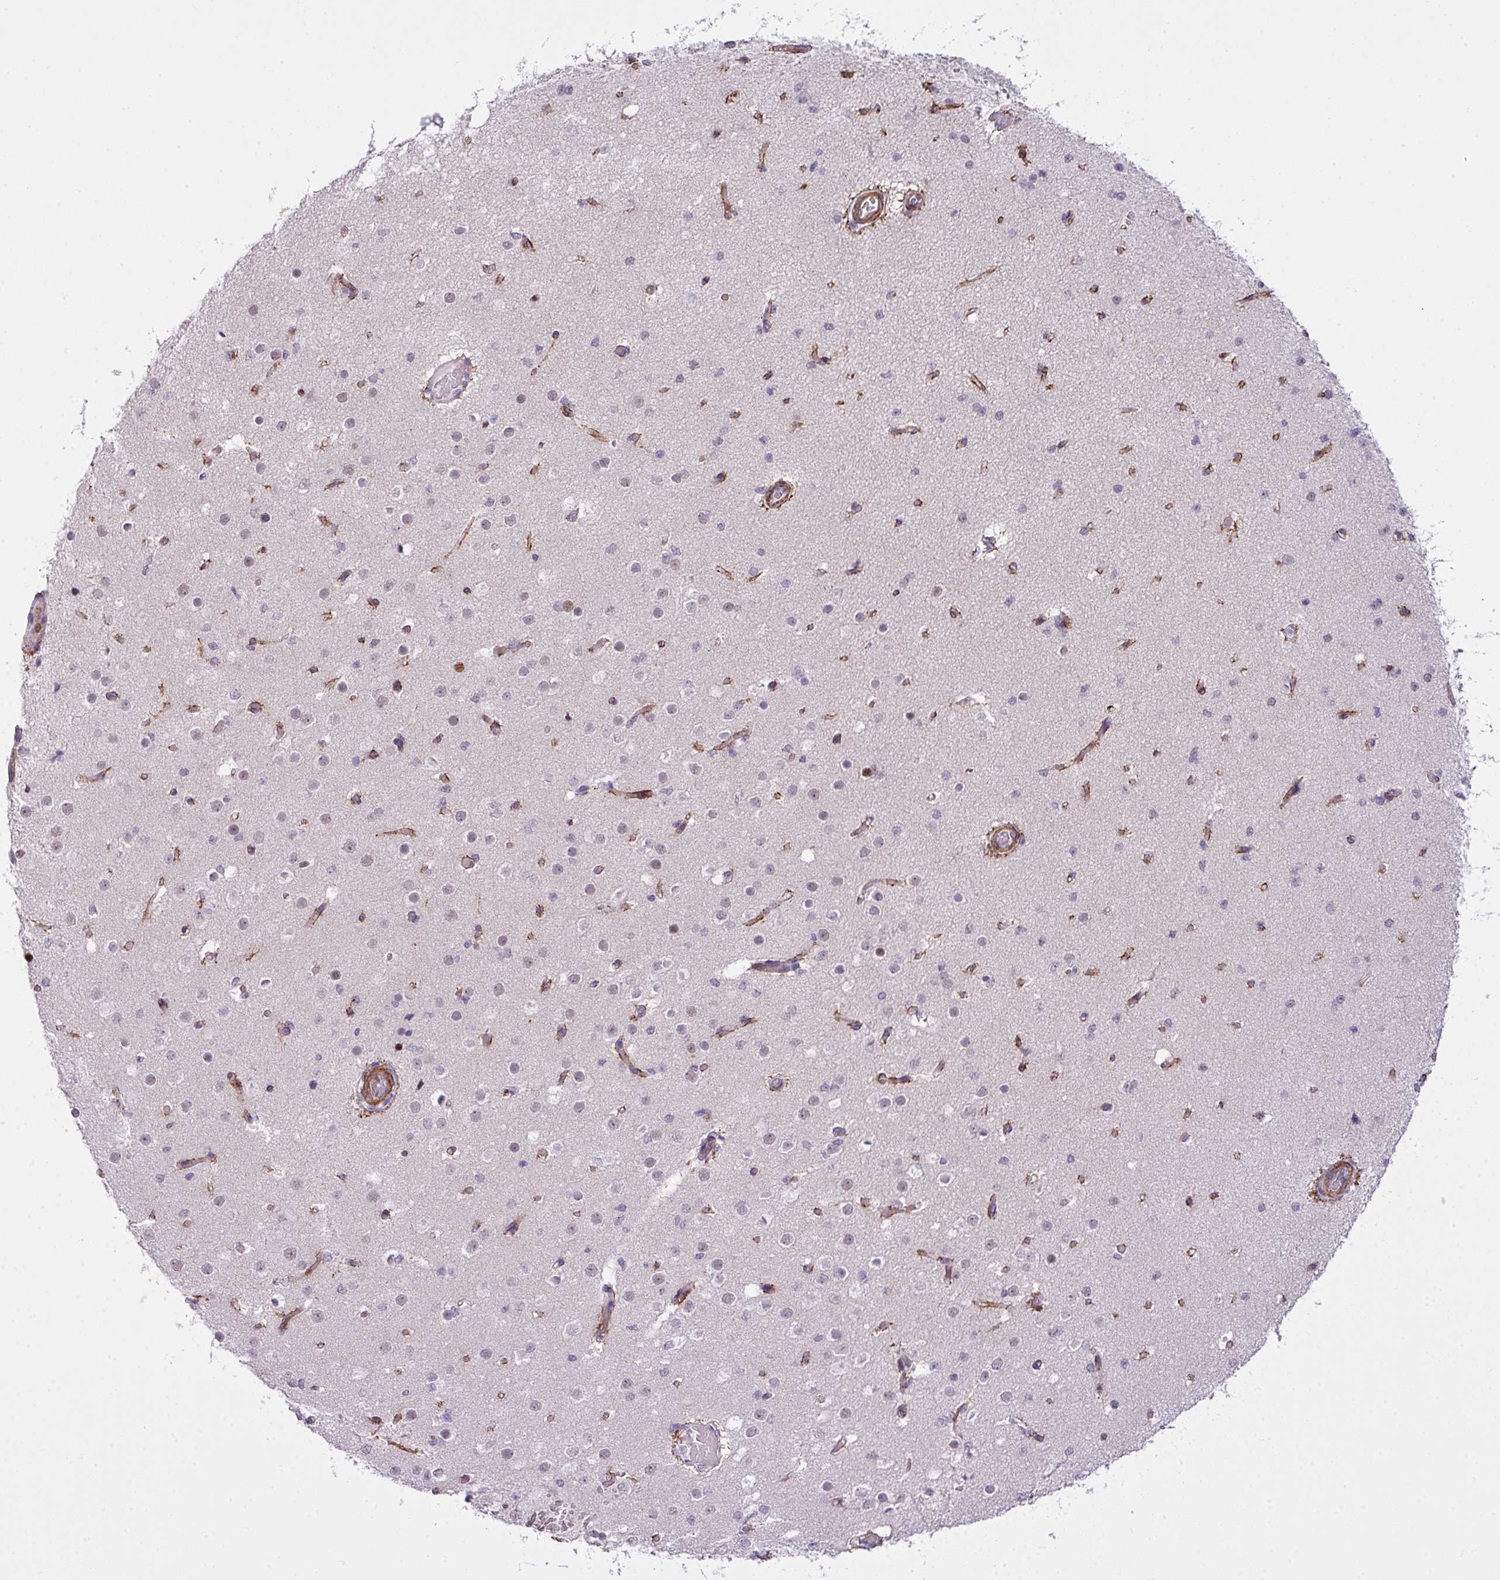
{"staining": {"intensity": "moderate", "quantity": "<25%", "location": "cytoplasmic/membranous,nuclear"}, "tissue": "cerebral cortex", "cell_type": "Endothelial cells", "image_type": "normal", "snomed": [{"axis": "morphology", "description": "Normal tissue, NOS"}, {"axis": "morphology", "description": "Inflammation, NOS"}, {"axis": "topography", "description": "Cerebral cortex"}], "caption": "Brown immunohistochemical staining in normal human cerebral cortex exhibits moderate cytoplasmic/membranous,nuclear positivity in about <25% of endothelial cells. (Stains: DAB in brown, nuclei in blue, Microscopy: brightfield microscopy at high magnification).", "gene": "ZNF688", "patient": {"sex": "male", "age": 6}}